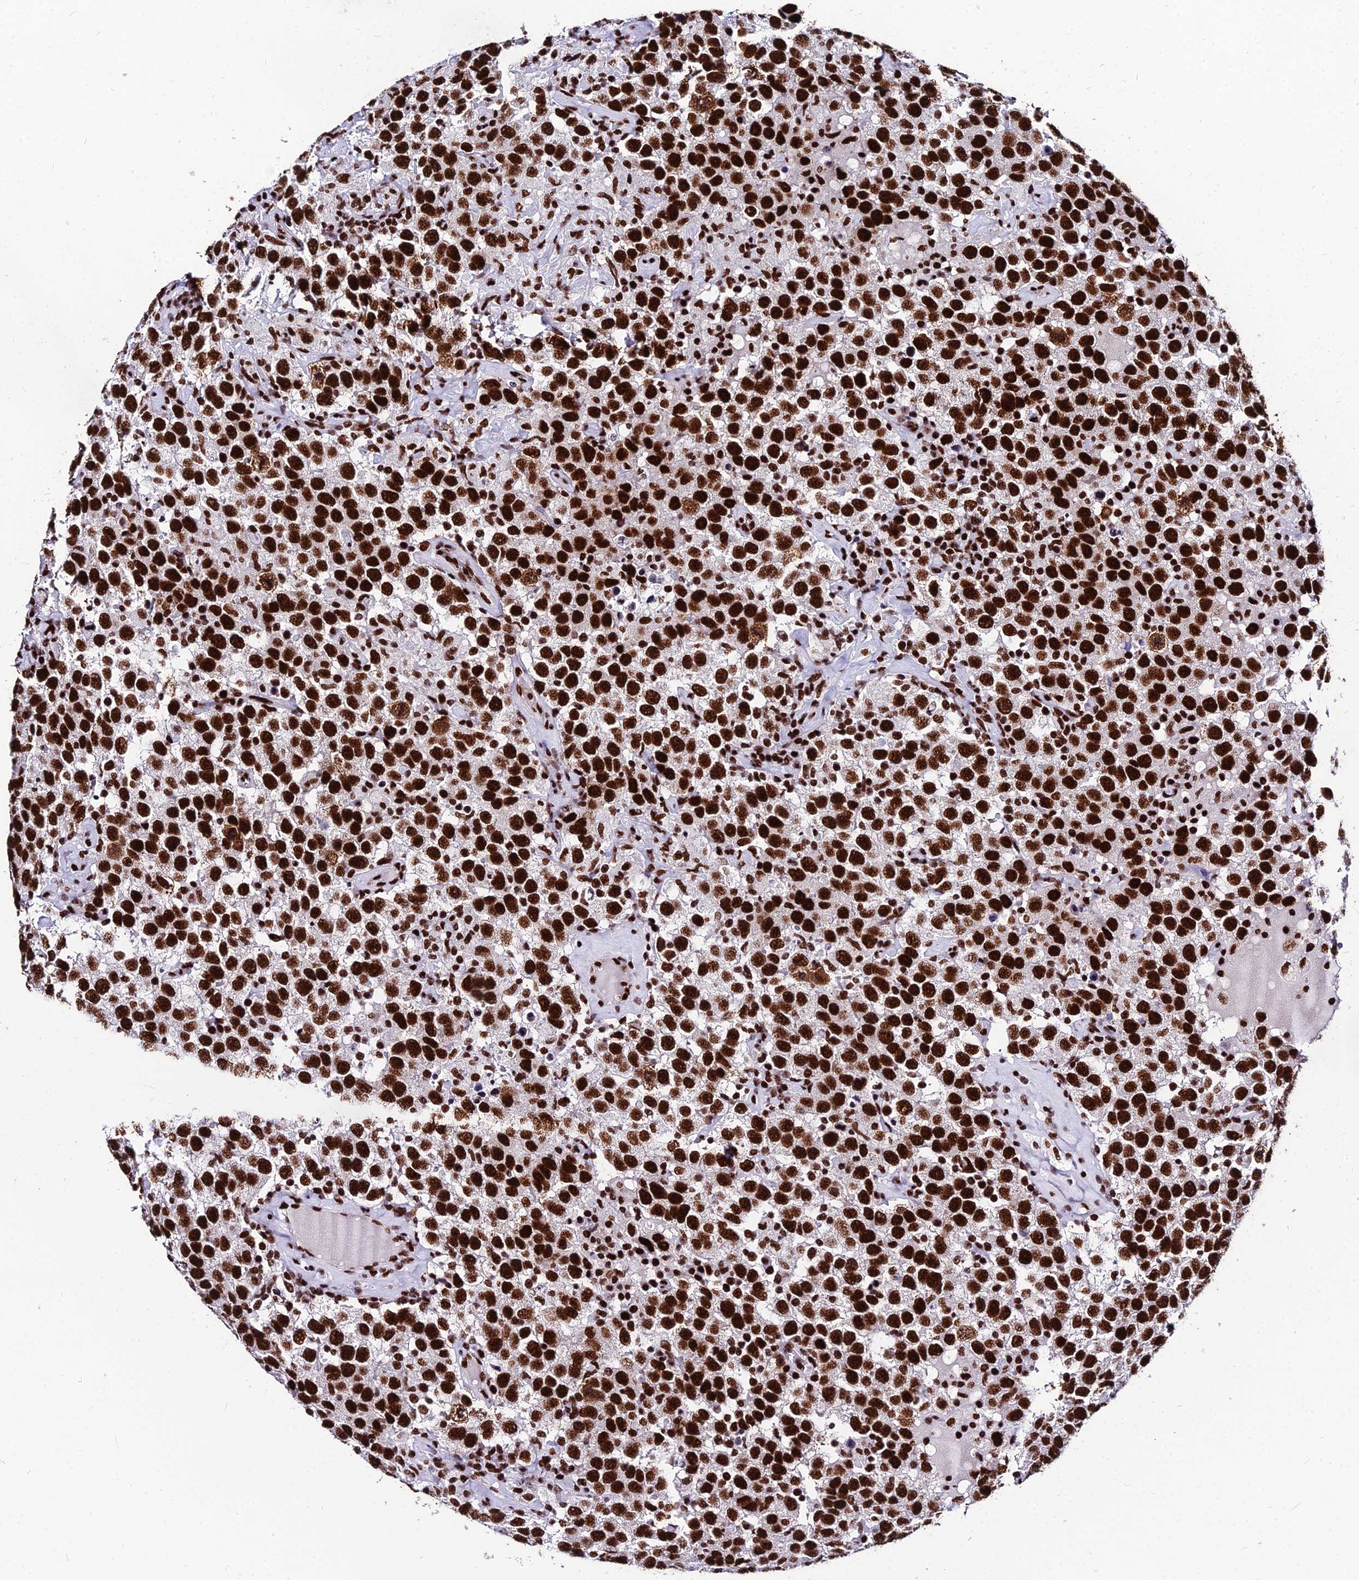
{"staining": {"intensity": "strong", "quantity": ">75%", "location": "nuclear"}, "tissue": "testis cancer", "cell_type": "Tumor cells", "image_type": "cancer", "snomed": [{"axis": "morphology", "description": "Seminoma, NOS"}, {"axis": "topography", "description": "Testis"}], "caption": "Seminoma (testis) stained for a protein (brown) reveals strong nuclear positive expression in about >75% of tumor cells.", "gene": "HNRNPH1", "patient": {"sex": "male", "age": 41}}